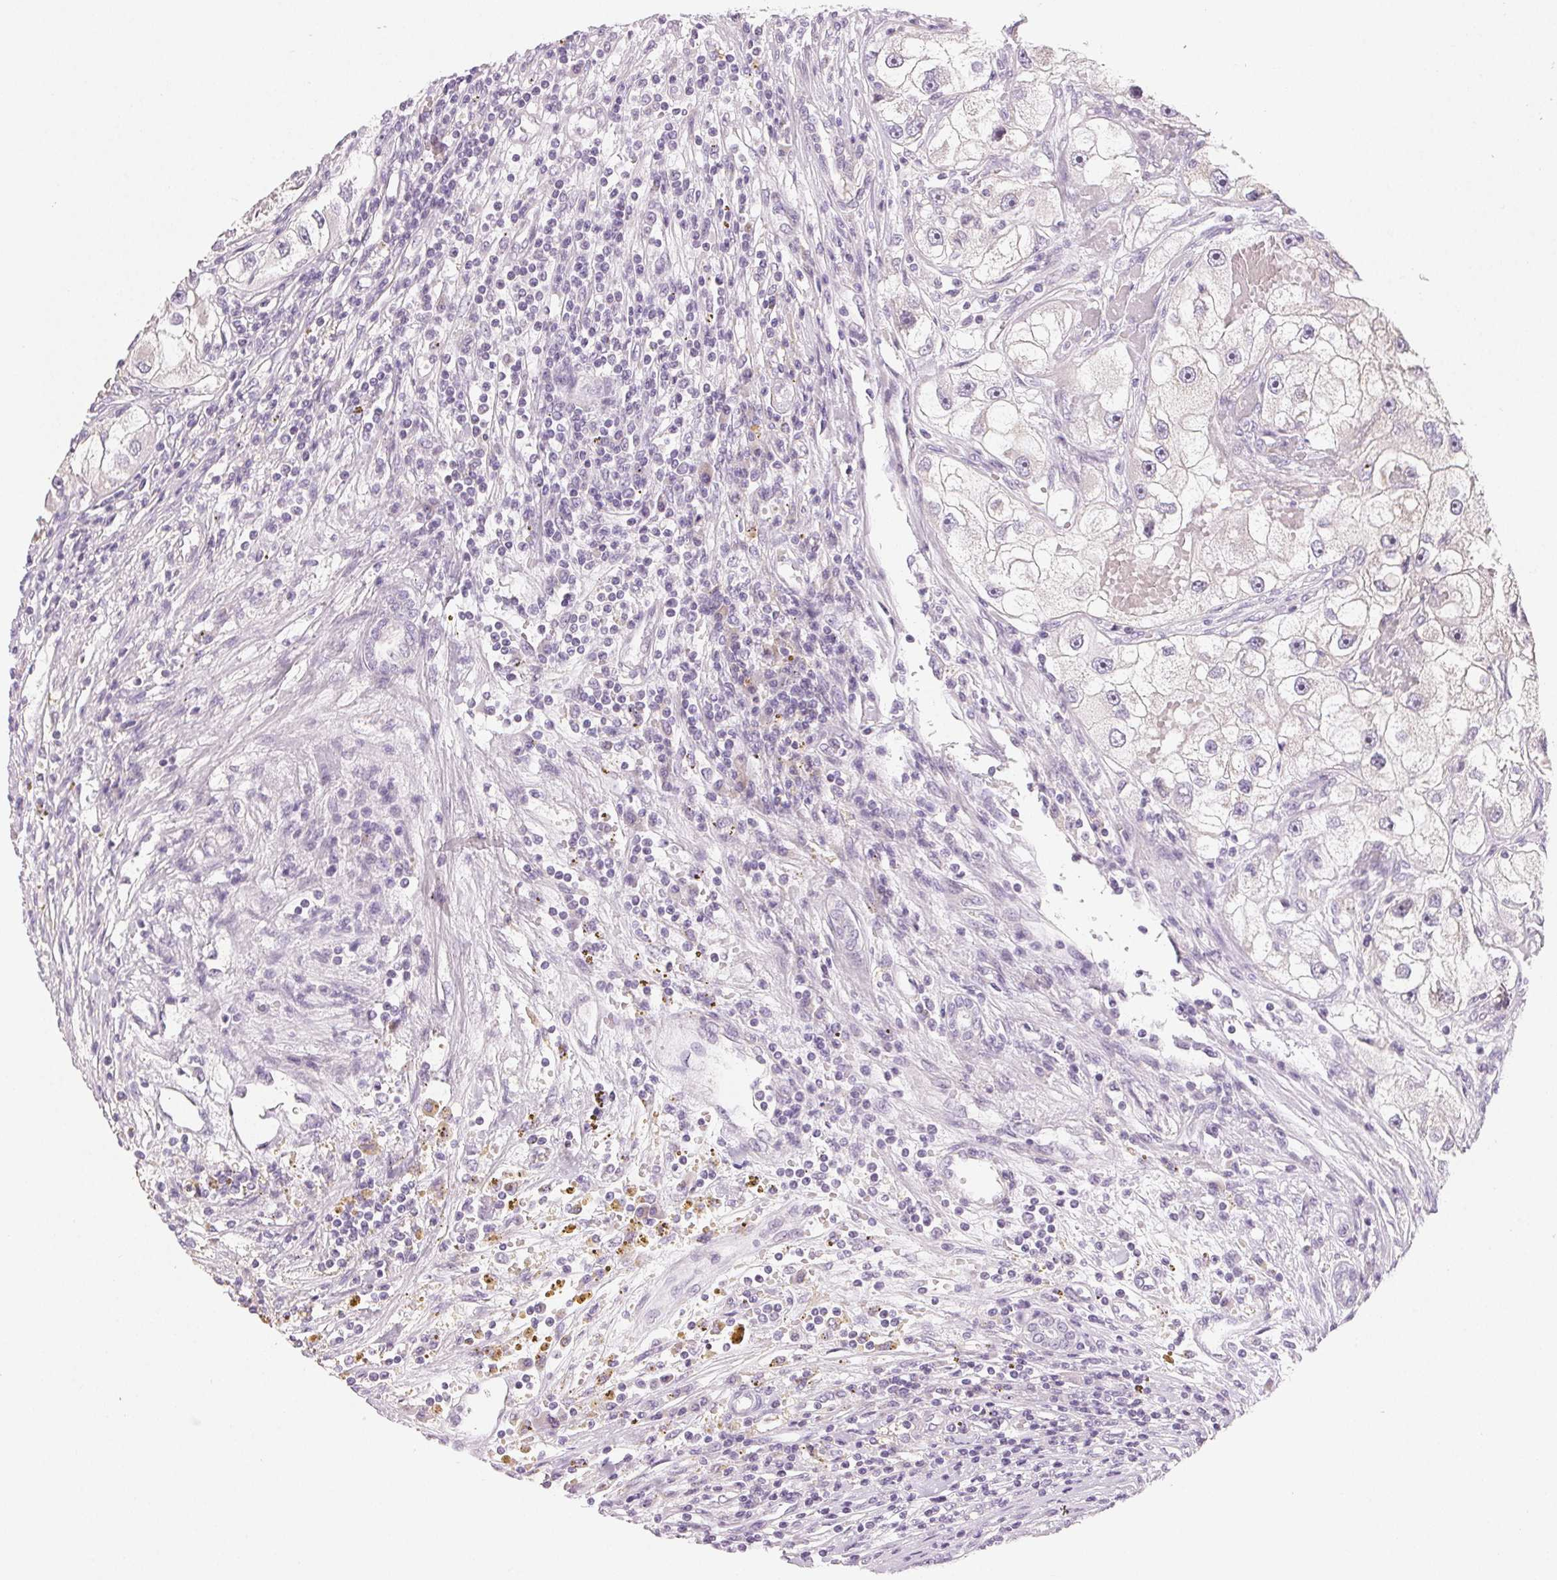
{"staining": {"intensity": "negative", "quantity": "none", "location": "none"}, "tissue": "renal cancer", "cell_type": "Tumor cells", "image_type": "cancer", "snomed": [{"axis": "morphology", "description": "Adenocarcinoma, NOS"}, {"axis": "topography", "description": "Kidney"}], "caption": "Renal adenocarcinoma stained for a protein using immunohistochemistry (IHC) reveals no expression tumor cells.", "gene": "MYBL1", "patient": {"sex": "male", "age": 63}}